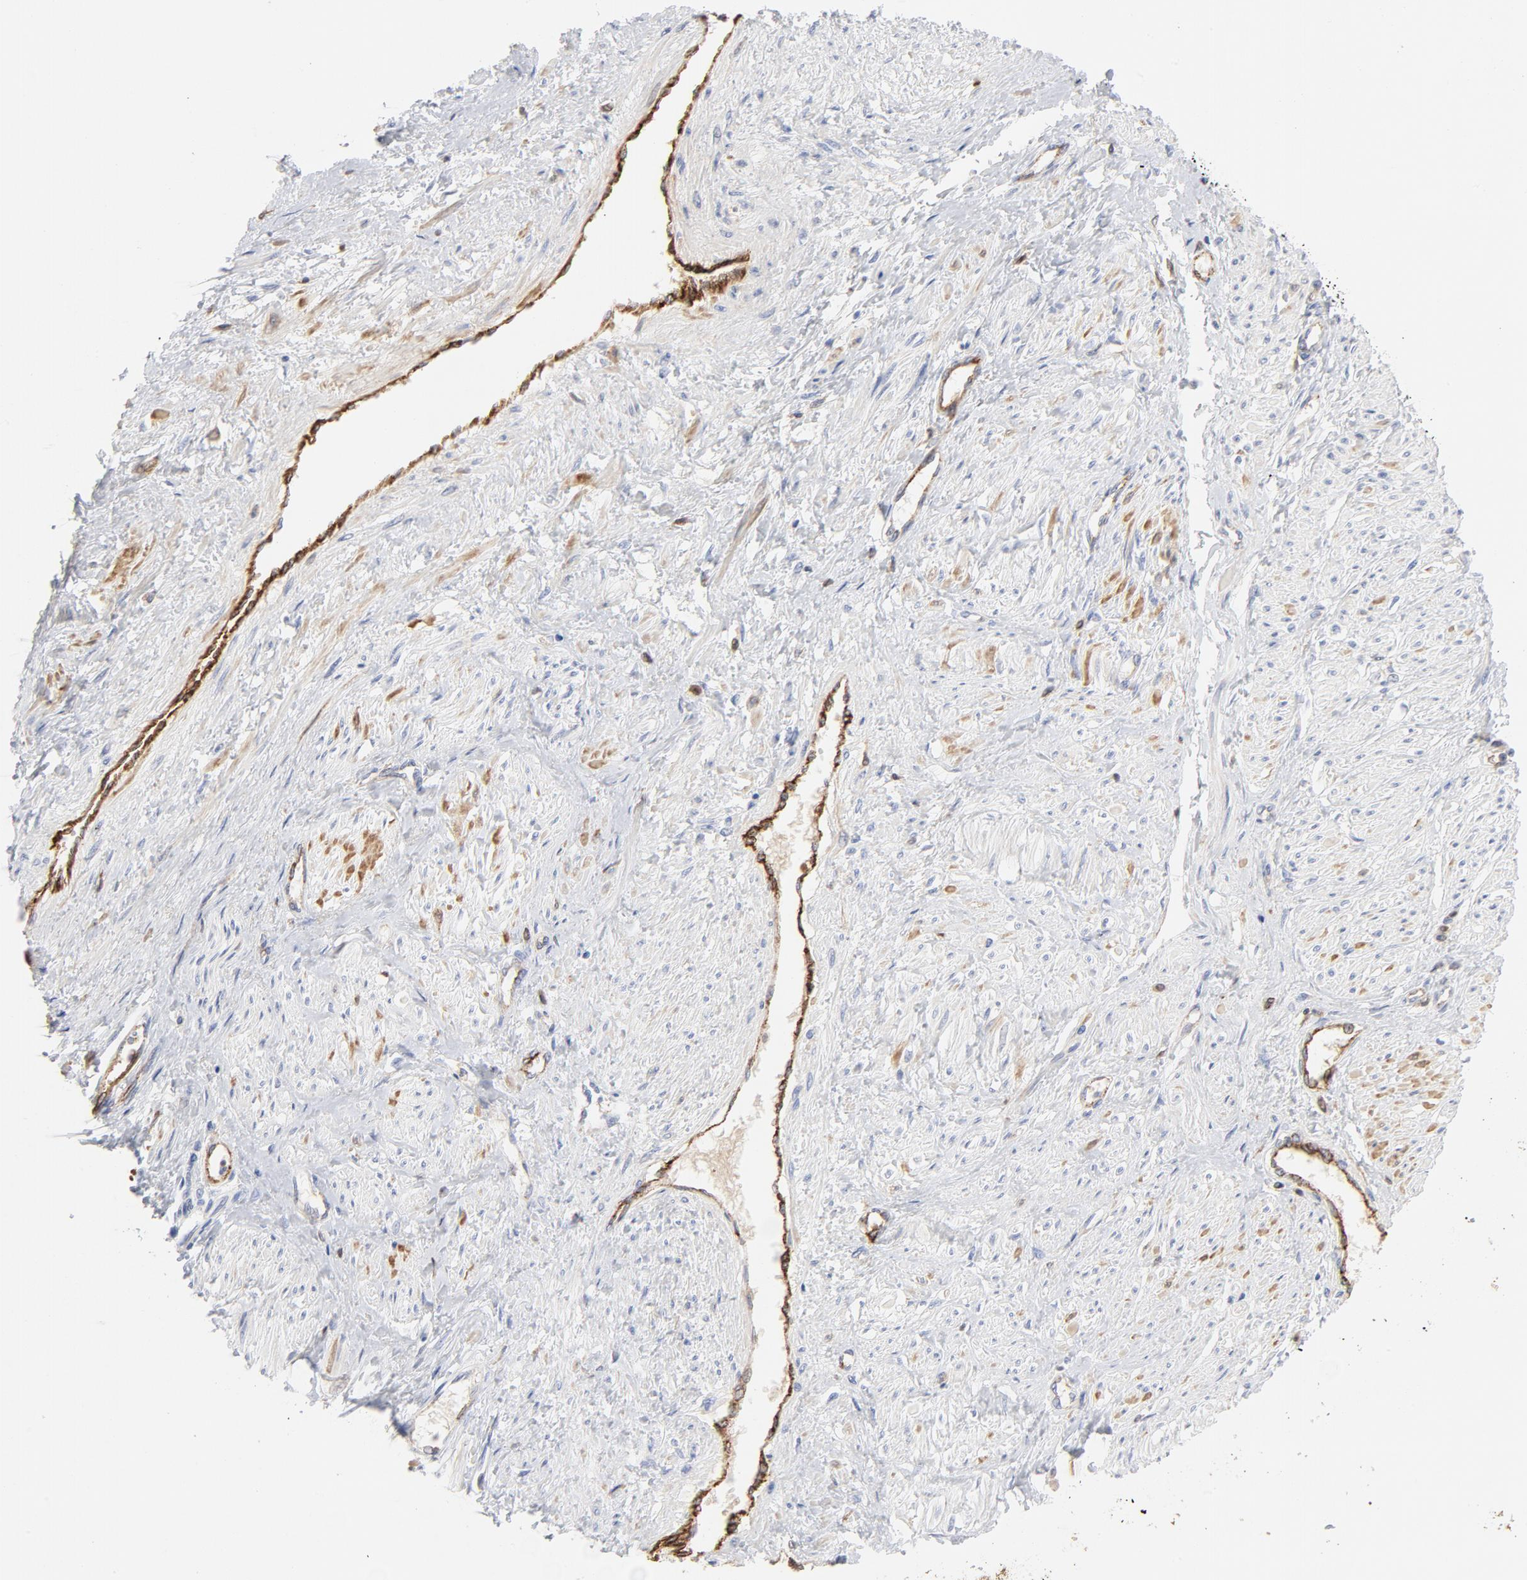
{"staining": {"intensity": "negative", "quantity": "none", "location": "none"}, "tissue": "smooth muscle", "cell_type": "Smooth muscle cells", "image_type": "normal", "snomed": [{"axis": "morphology", "description": "Normal tissue, NOS"}, {"axis": "topography", "description": "Smooth muscle"}, {"axis": "topography", "description": "Uterus"}], "caption": "Smooth muscle cells show no significant expression in normal smooth muscle.", "gene": "PLAT", "patient": {"sex": "female", "age": 39}}